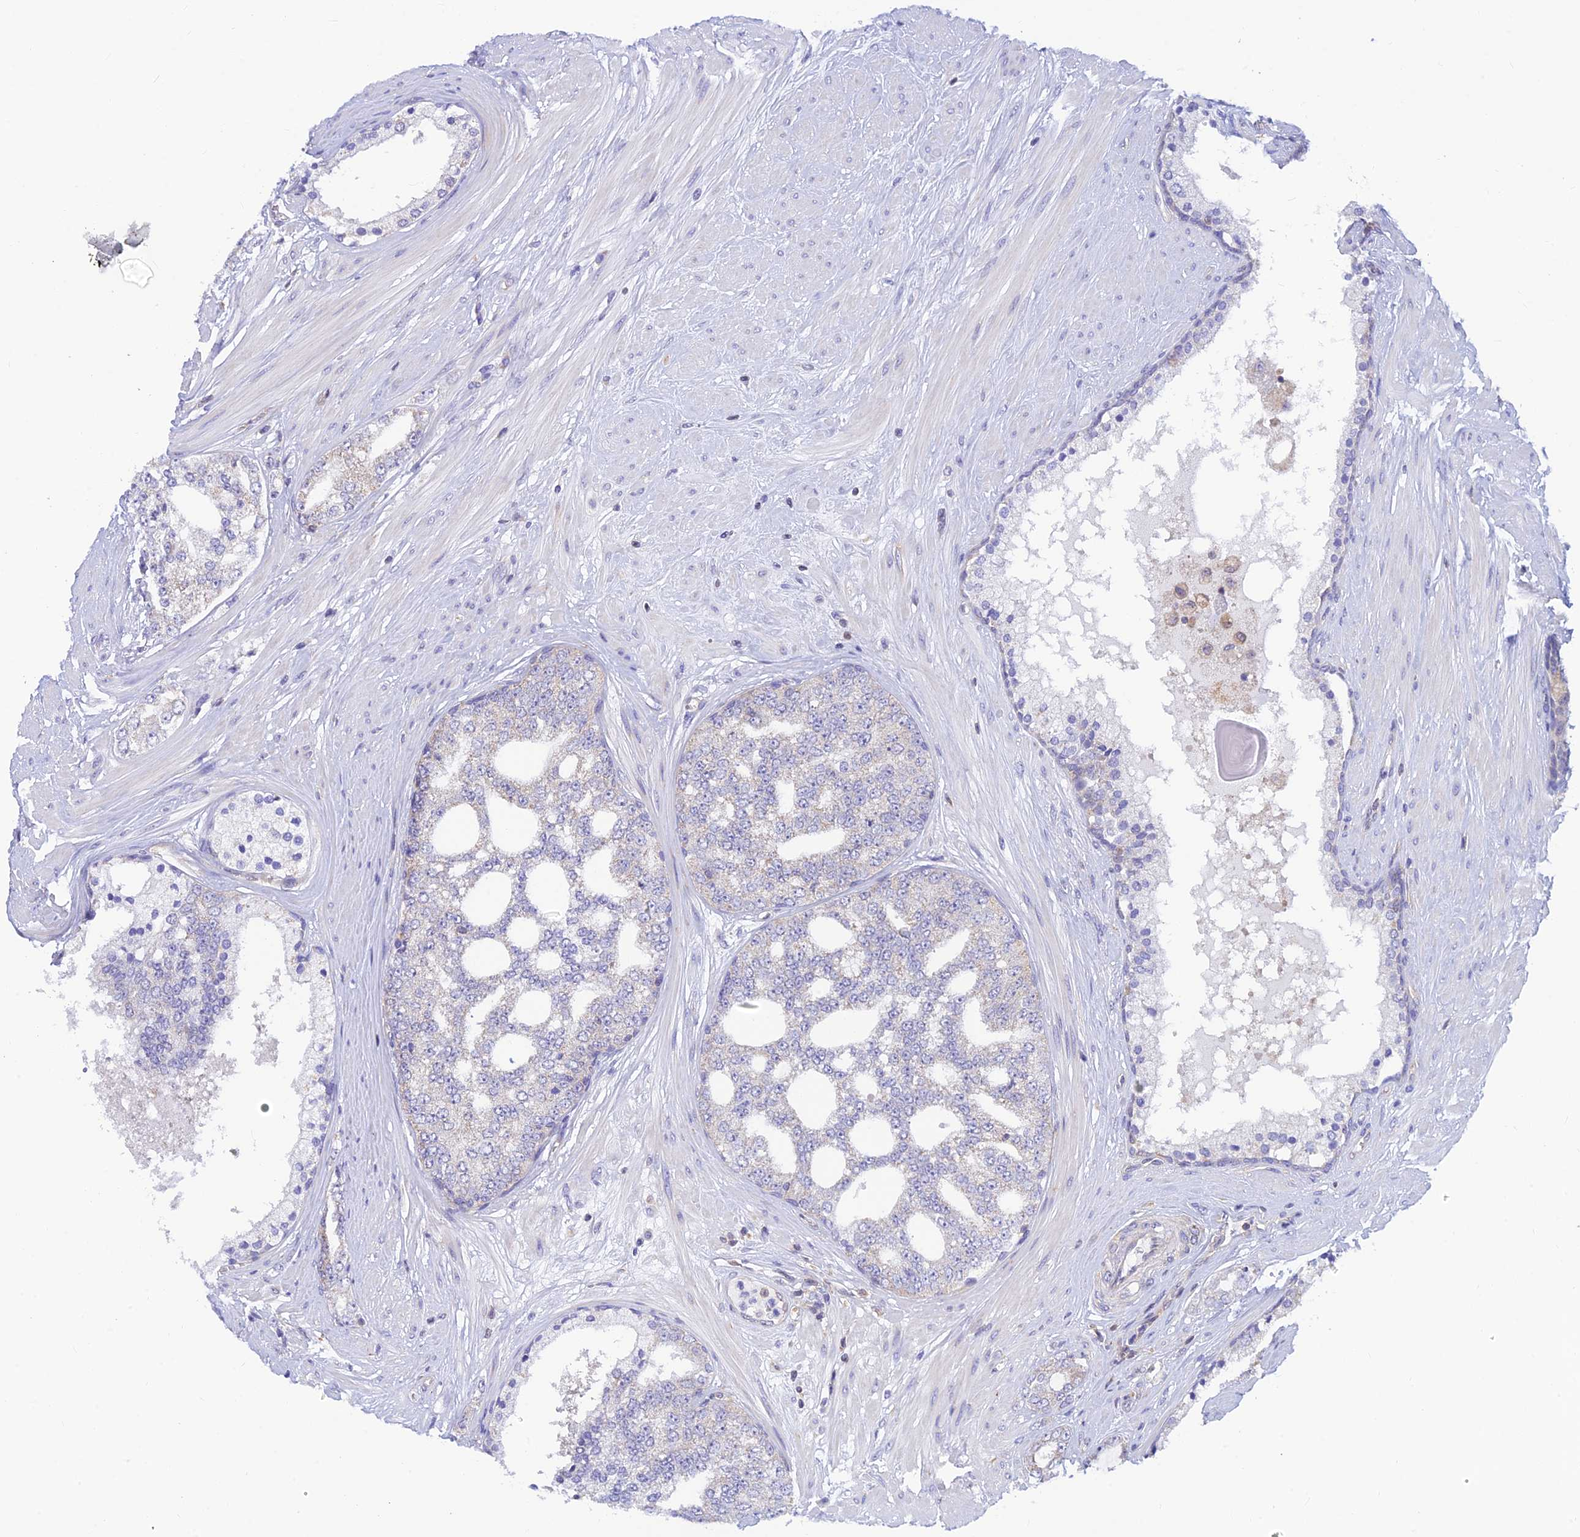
{"staining": {"intensity": "negative", "quantity": "none", "location": "none"}, "tissue": "prostate cancer", "cell_type": "Tumor cells", "image_type": "cancer", "snomed": [{"axis": "morphology", "description": "Adenocarcinoma, High grade"}, {"axis": "topography", "description": "Prostate"}], "caption": "Tumor cells are negative for brown protein staining in prostate cancer (high-grade adenocarcinoma).", "gene": "LYSMD2", "patient": {"sex": "male", "age": 64}}